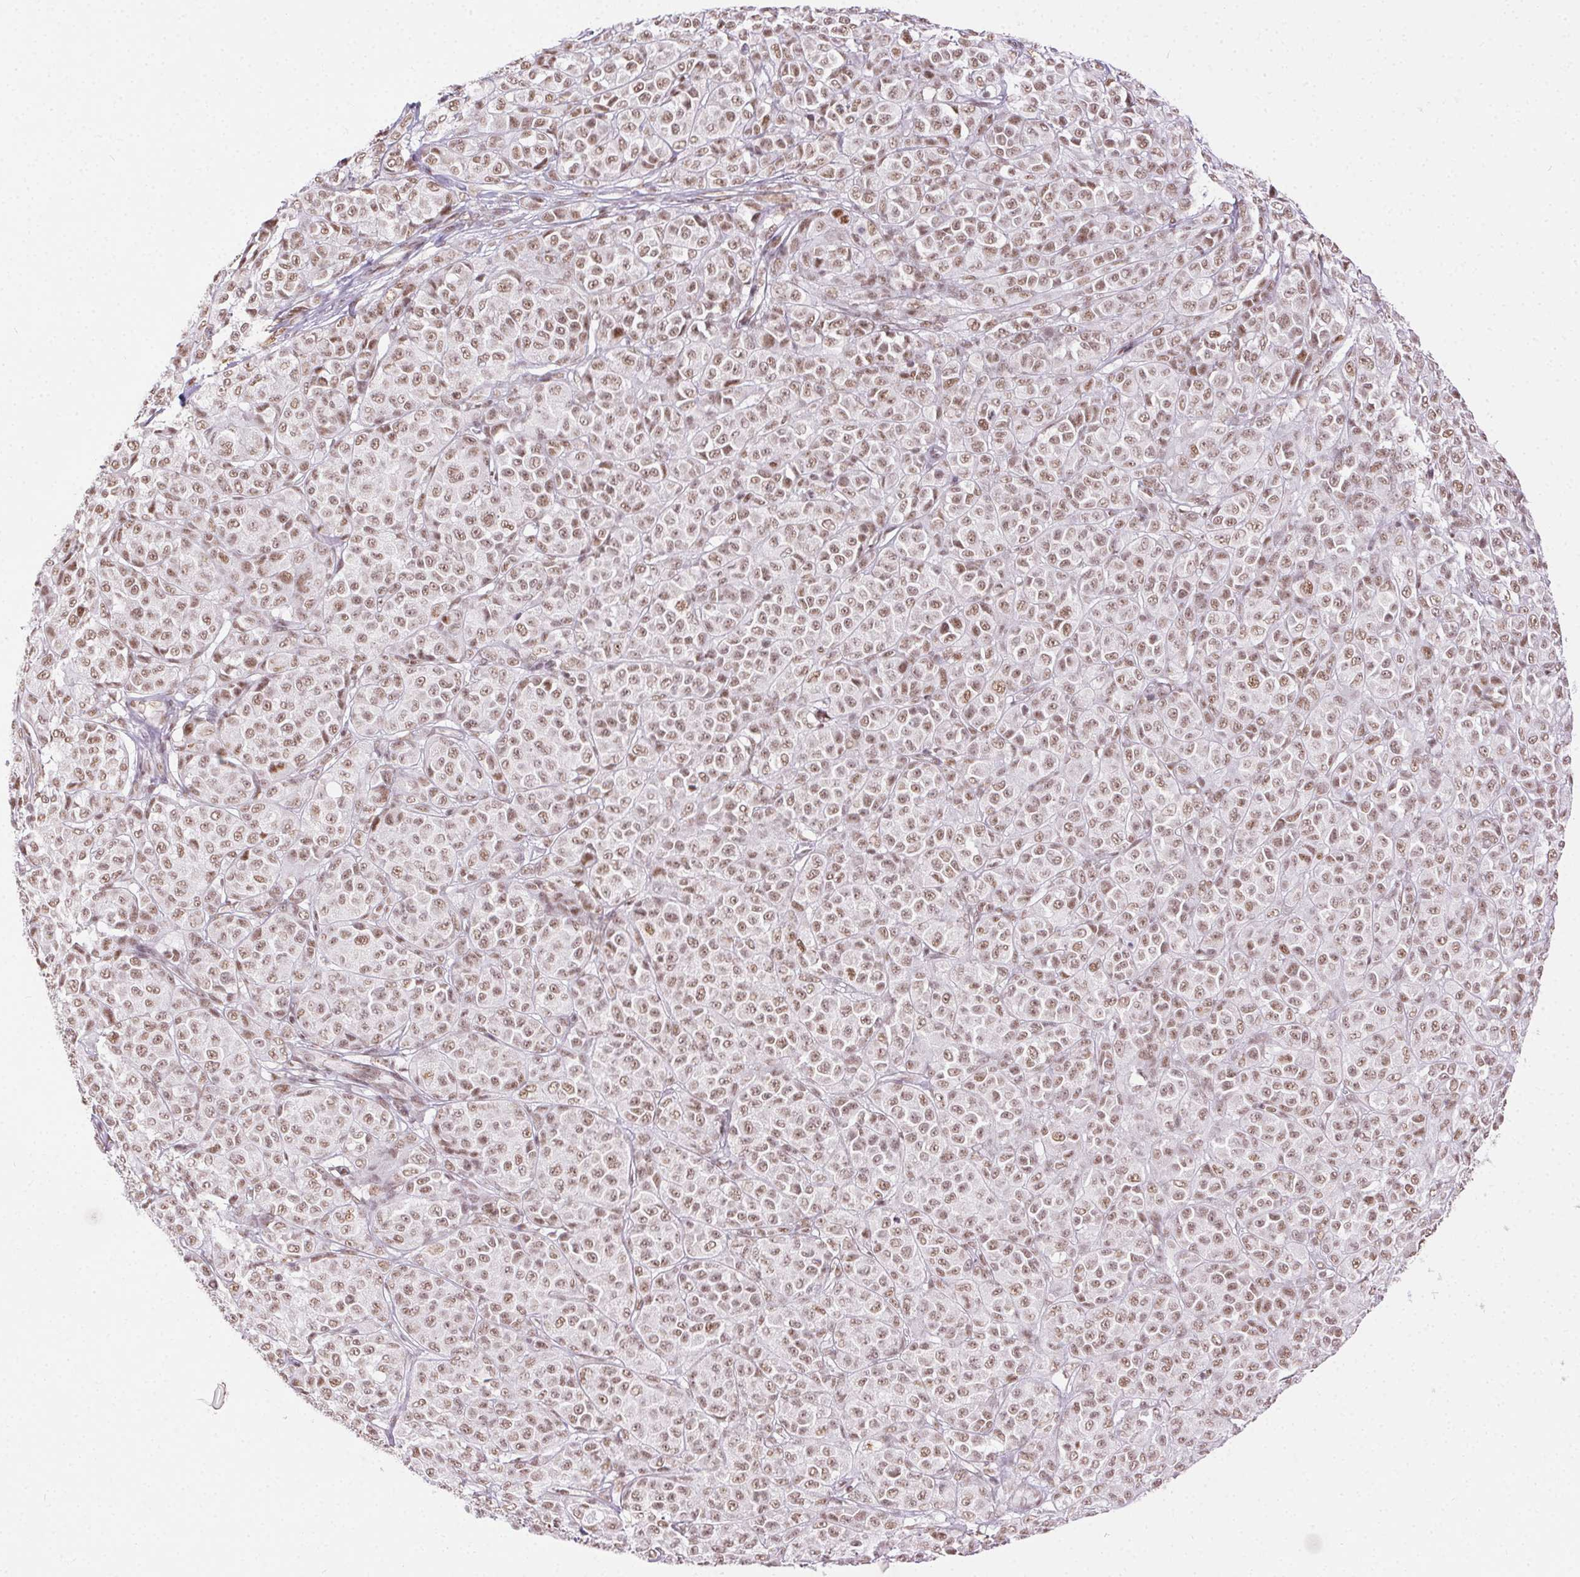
{"staining": {"intensity": "moderate", "quantity": ">75%", "location": "nuclear"}, "tissue": "melanoma", "cell_type": "Tumor cells", "image_type": "cancer", "snomed": [{"axis": "morphology", "description": "Malignant melanoma, NOS"}, {"axis": "topography", "description": "Skin"}], "caption": "IHC micrograph of human malignant melanoma stained for a protein (brown), which exhibits medium levels of moderate nuclear staining in about >75% of tumor cells.", "gene": "TRA2B", "patient": {"sex": "male", "age": 89}}